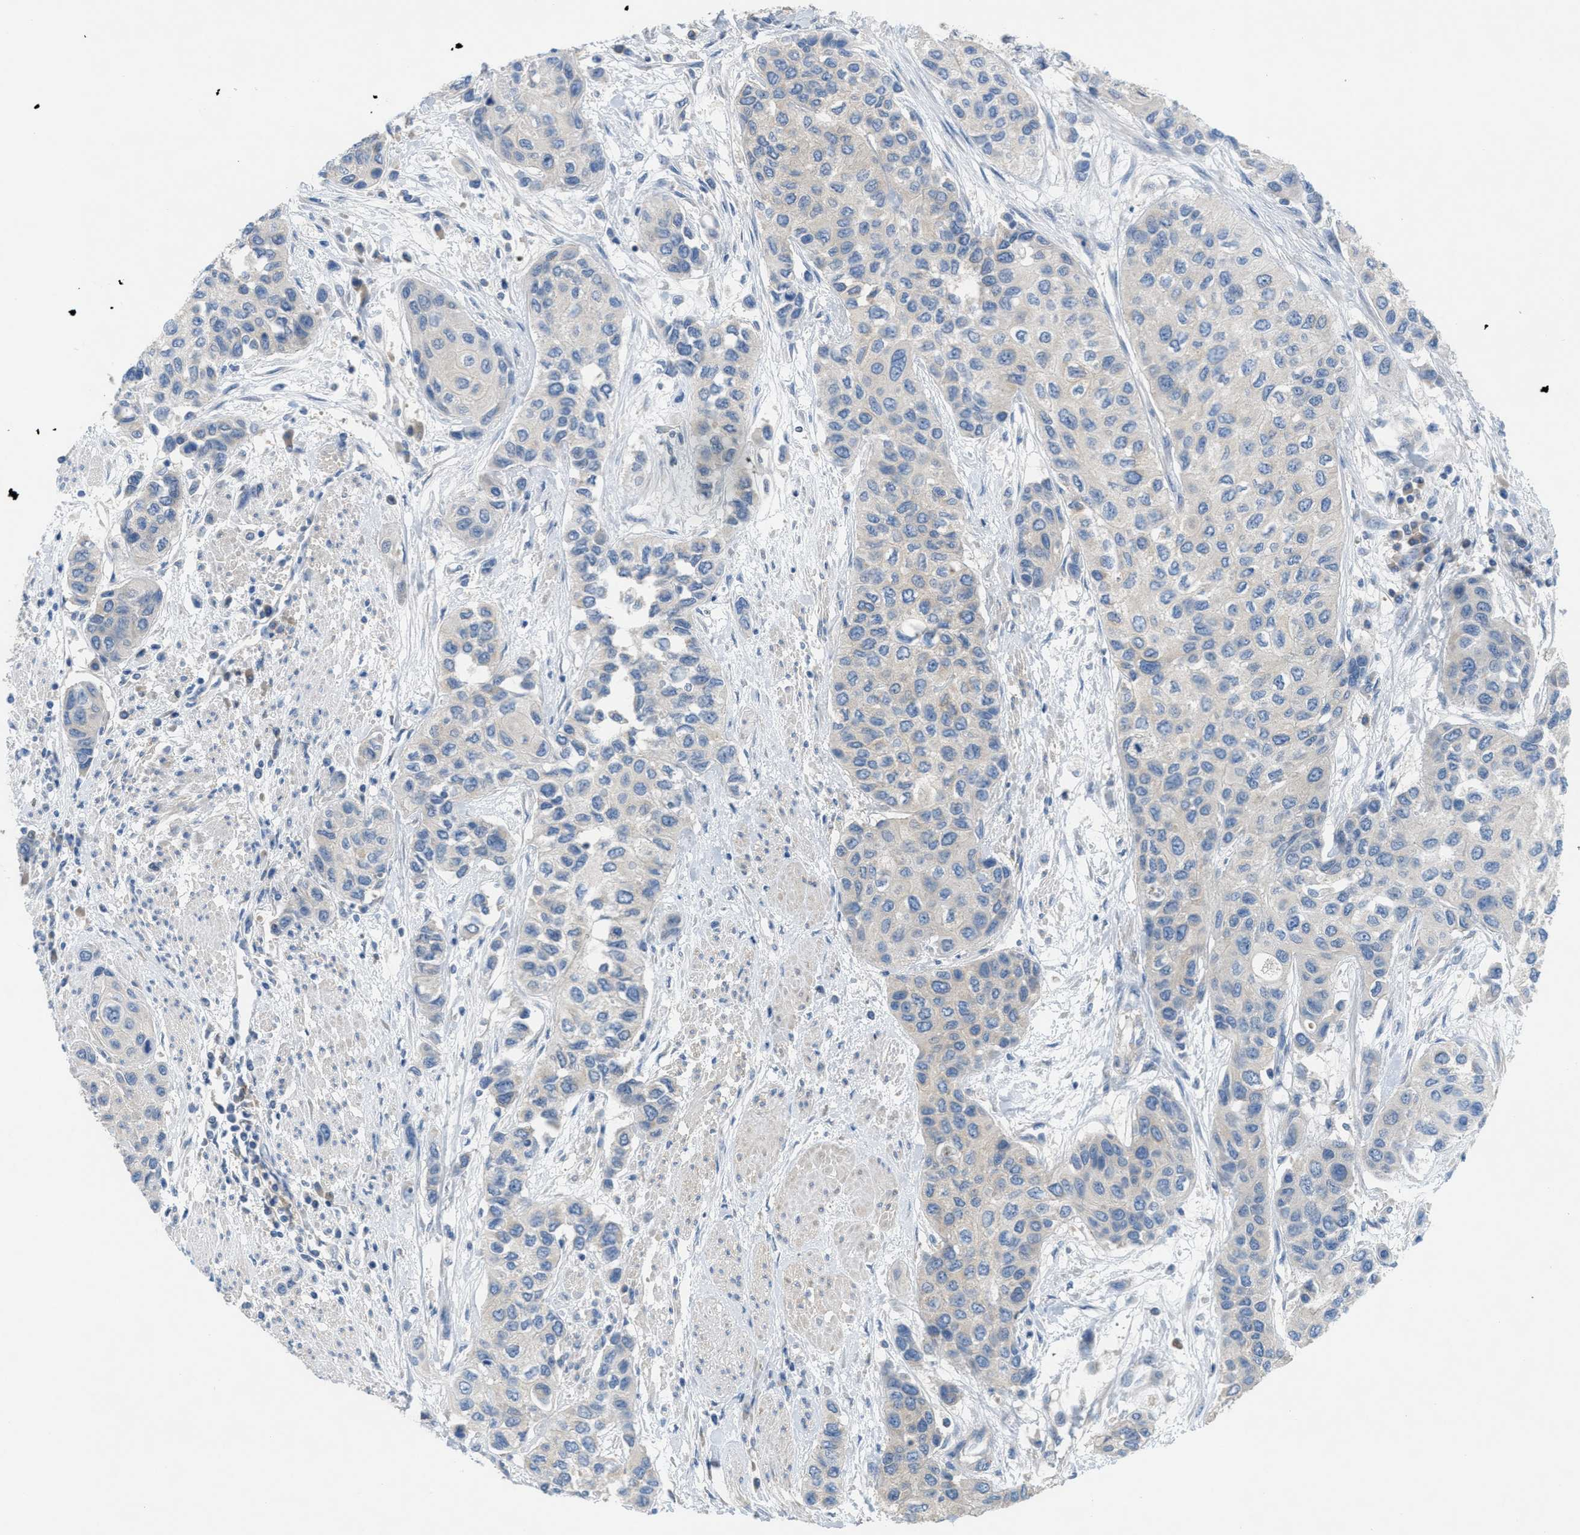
{"staining": {"intensity": "negative", "quantity": "none", "location": "none"}, "tissue": "urothelial cancer", "cell_type": "Tumor cells", "image_type": "cancer", "snomed": [{"axis": "morphology", "description": "Urothelial carcinoma, High grade"}, {"axis": "topography", "description": "Urinary bladder"}], "caption": "Immunohistochemistry of human urothelial cancer exhibits no staining in tumor cells. Nuclei are stained in blue.", "gene": "UBA5", "patient": {"sex": "female", "age": 56}}